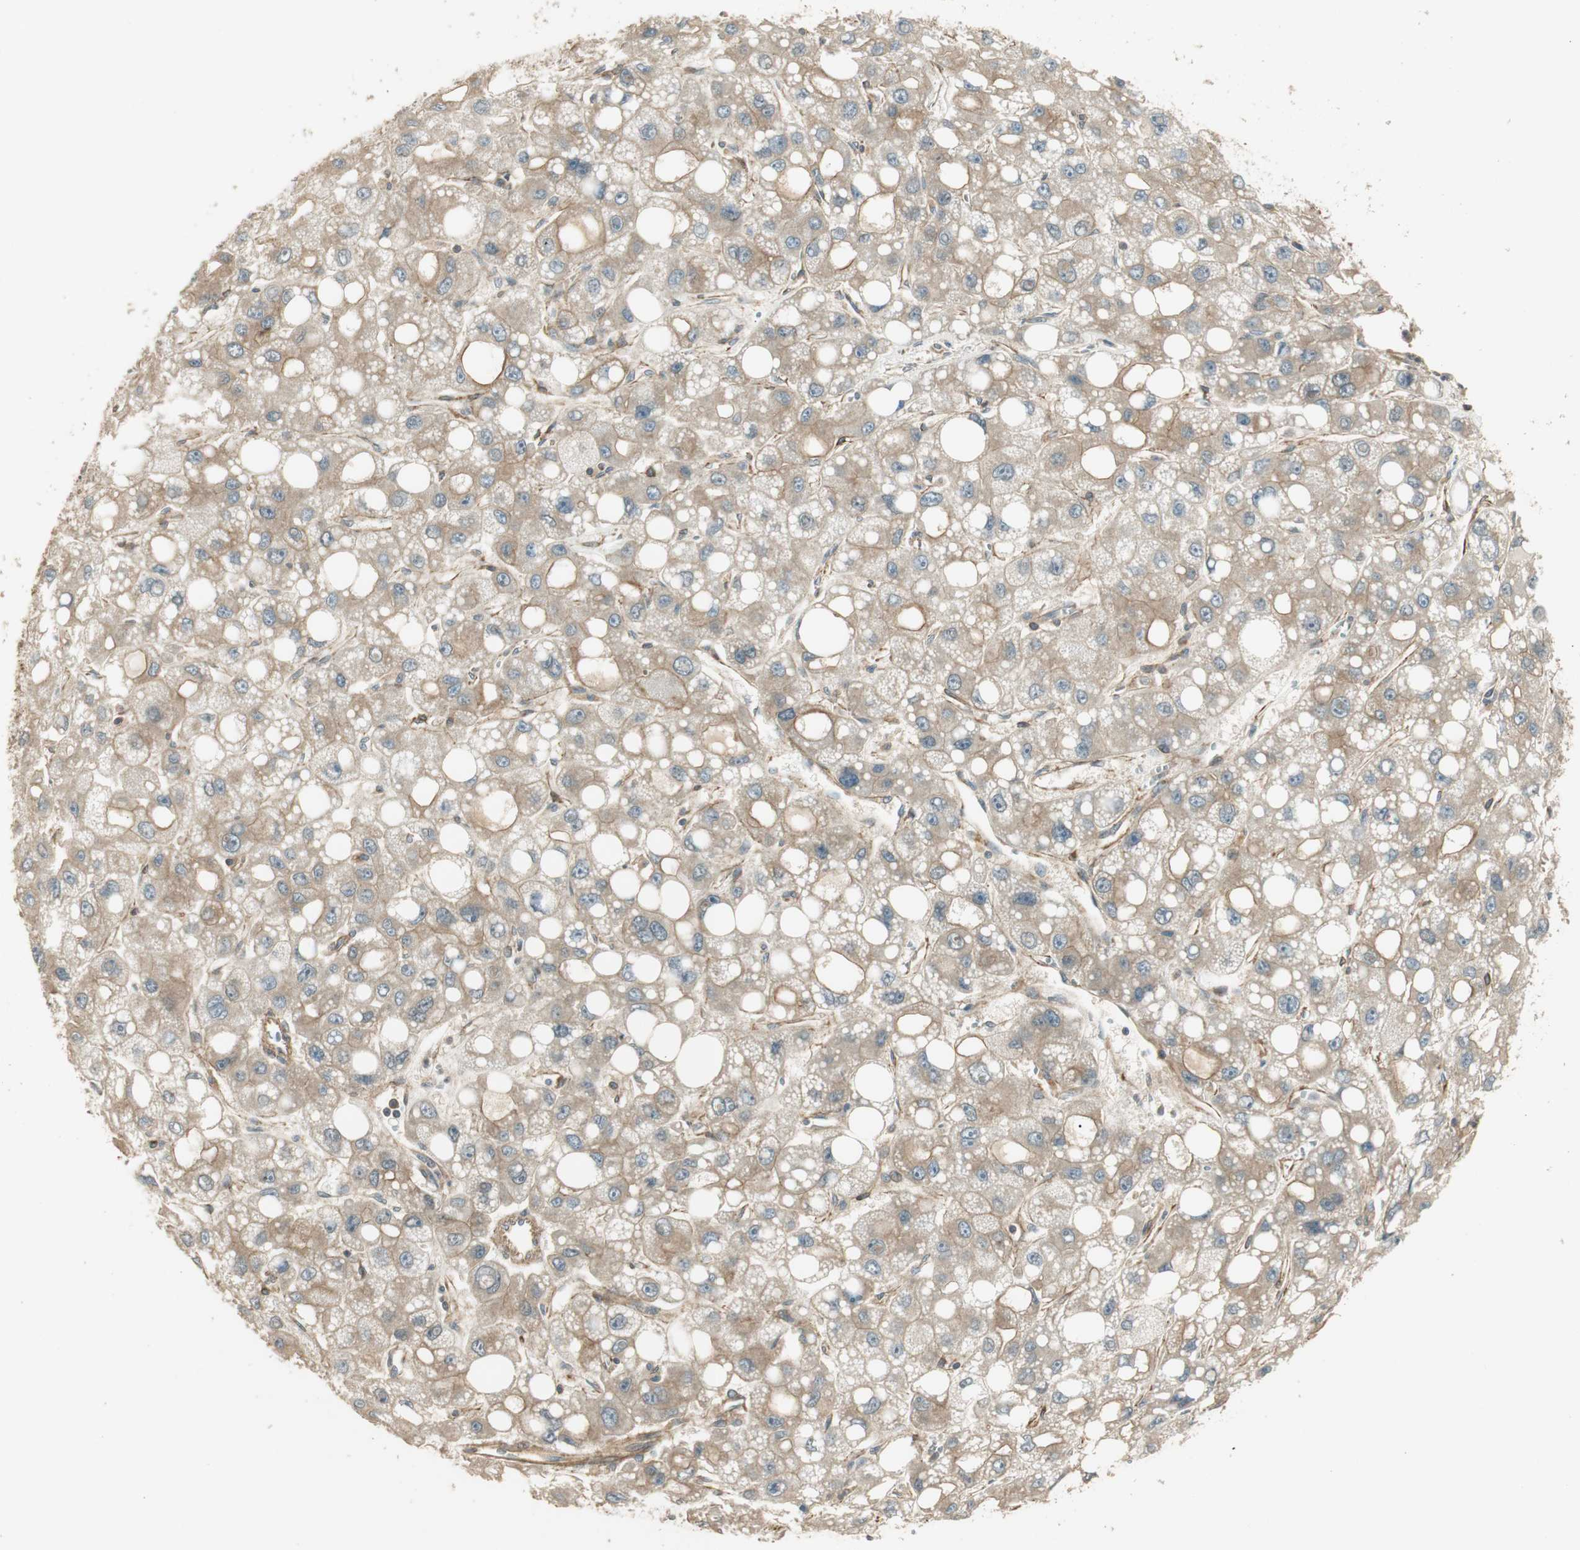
{"staining": {"intensity": "weak", "quantity": ">75%", "location": "cytoplasmic/membranous"}, "tissue": "liver cancer", "cell_type": "Tumor cells", "image_type": "cancer", "snomed": [{"axis": "morphology", "description": "Carcinoma, Hepatocellular, NOS"}, {"axis": "topography", "description": "Liver"}], "caption": "The immunohistochemical stain labels weak cytoplasmic/membranous staining in tumor cells of liver cancer tissue.", "gene": "PFDN5", "patient": {"sex": "male", "age": 55}}